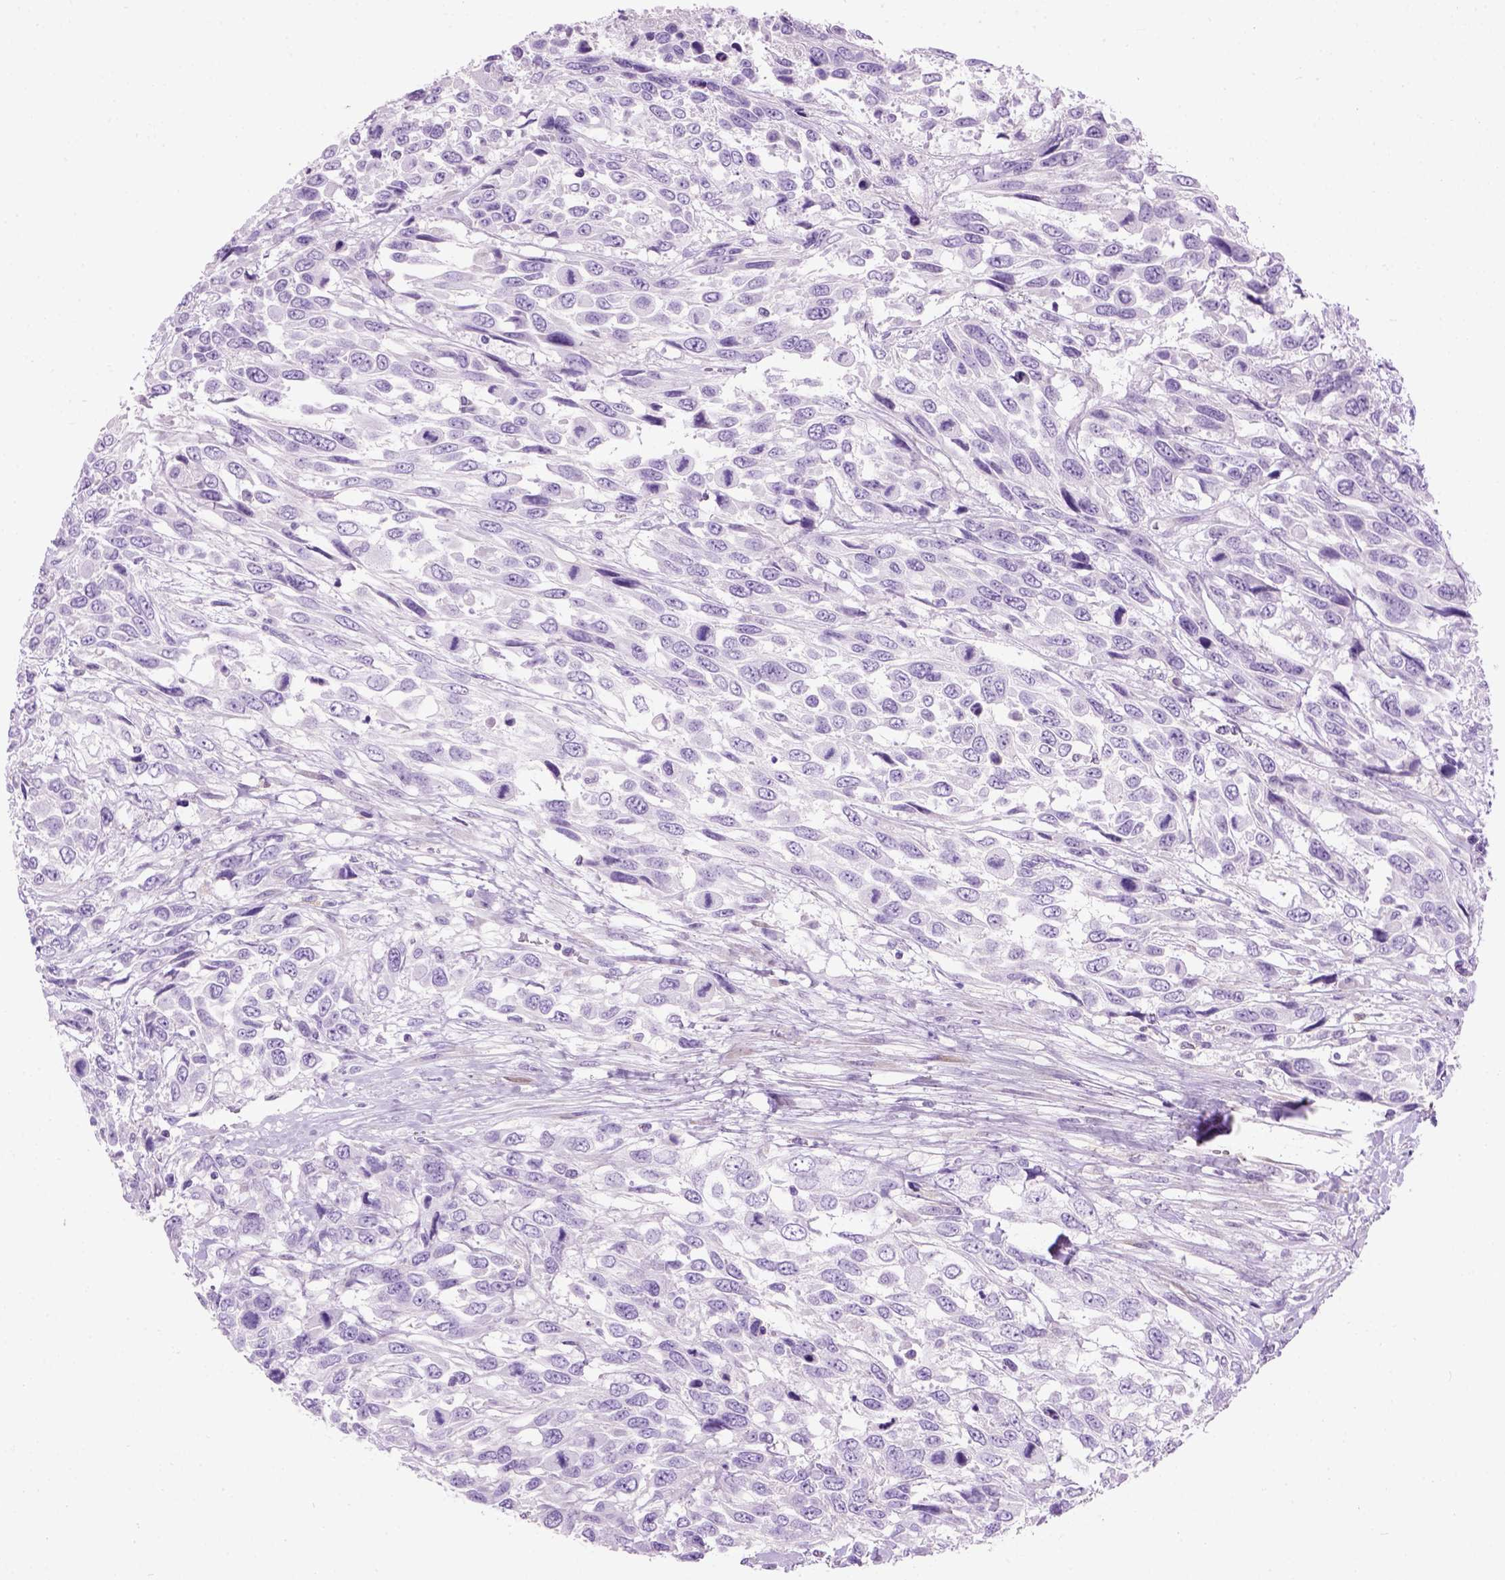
{"staining": {"intensity": "negative", "quantity": "none", "location": "none"}, "tissue": "urothelial cancer", "cell_type": "Tumor cells", "image_type": "cancer", "snomed": [{"axis": "morphology", "description": "Urothelial carcinoma, High grade"}, {"axis": "topography", "description": "Urinary bladder"}], "caption": "DAB (3,3'-diaminobenzidine) immunohistochemical staining of high-grade urothelial carcinoma shows no significant expression in tumor cells.", "gene": "GABRB2", "patient": {"sex": "female", "age": 70}}